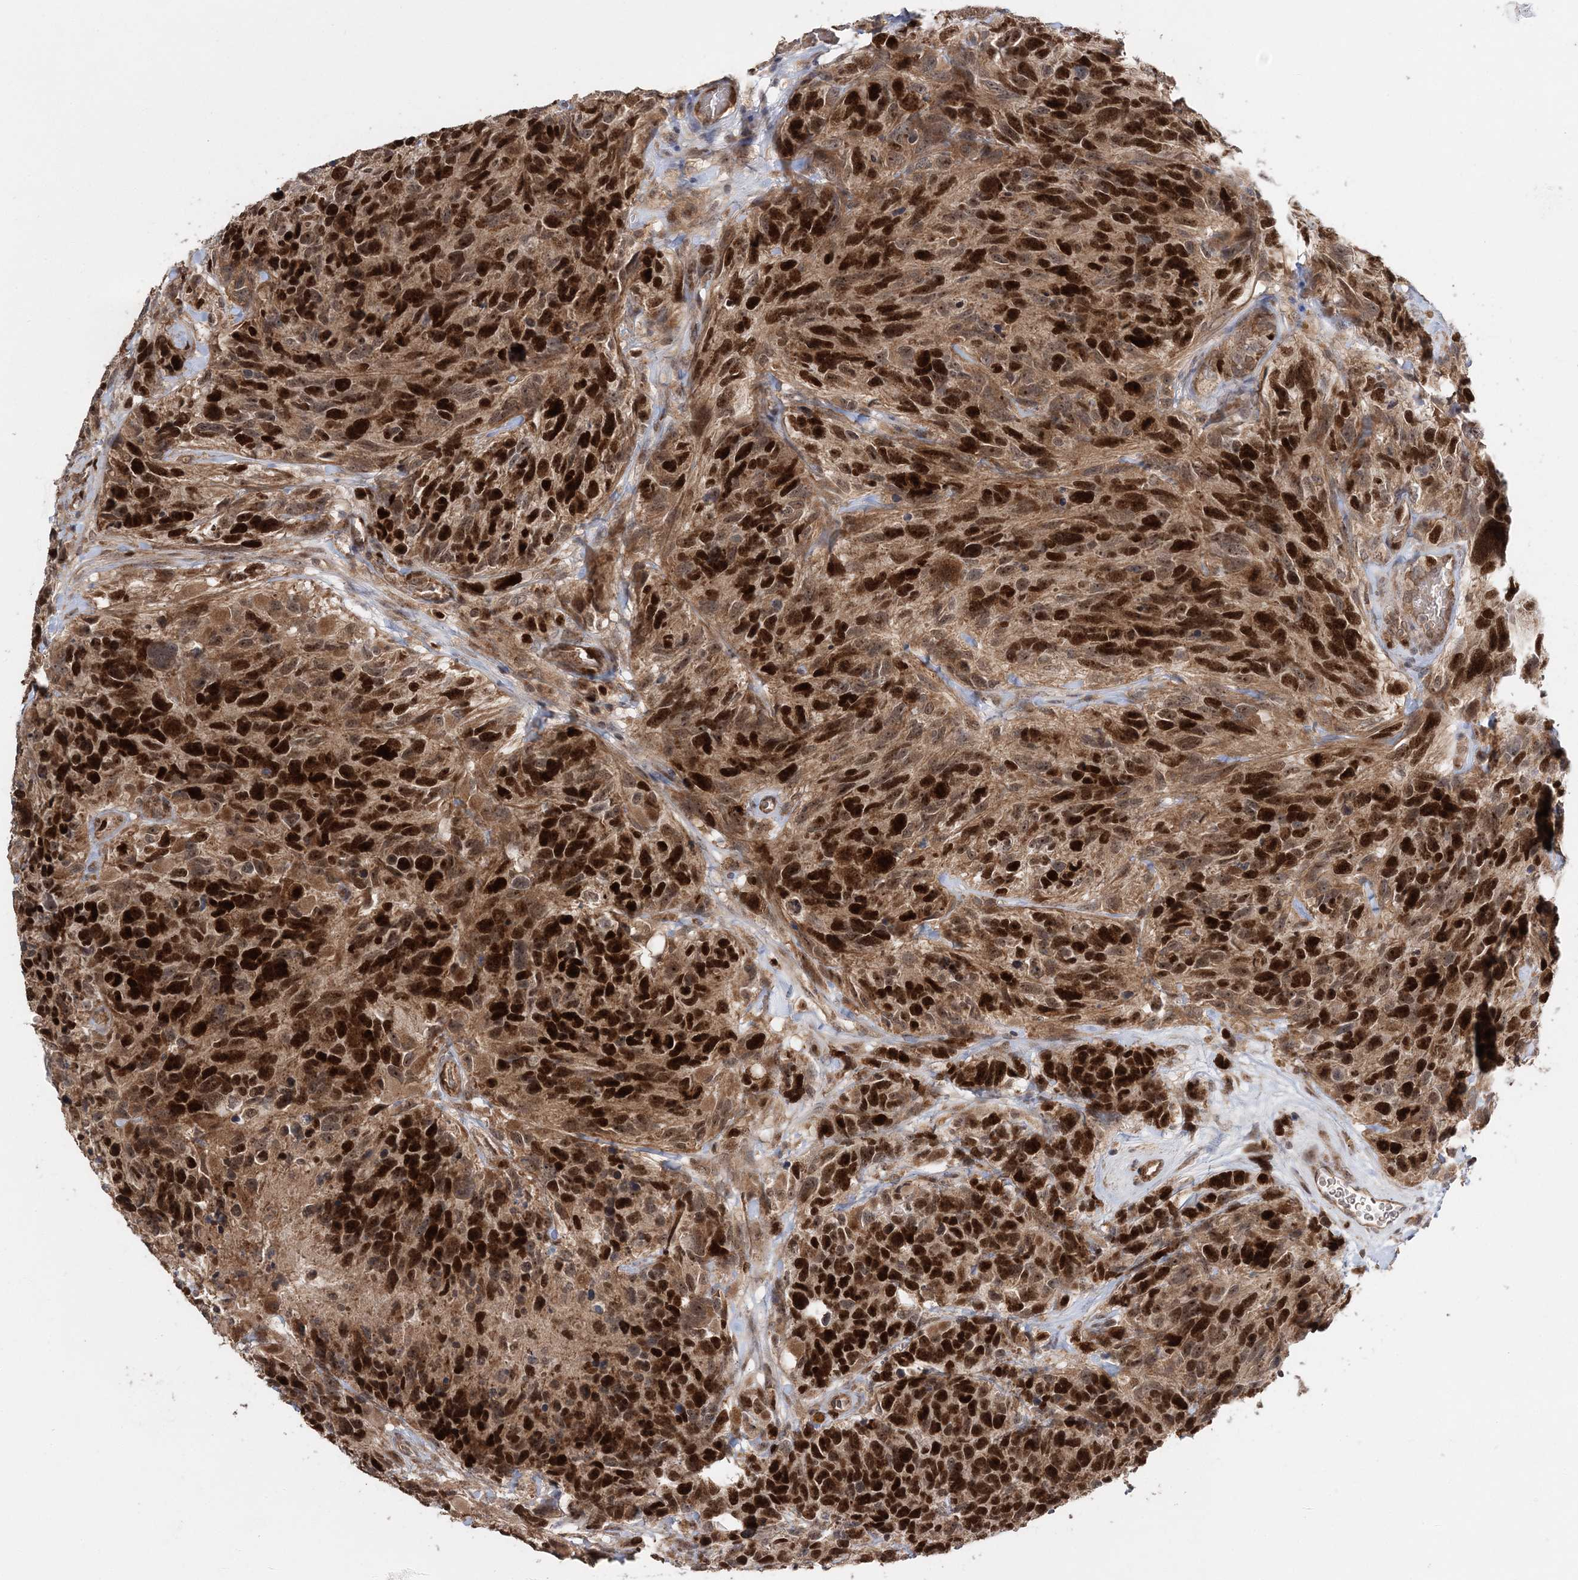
{"staining": {"intensity": "strong", "quantity": ">75%", "location": "cytoplasmic/membranous,nuclear"}, "tissue": "glioma", "cell_type": "Tumor cells", "image_type": "cancer", "snomed": [{"axis": "morphology", "description": "Glioma, malignant, High grade"}, {"axis": "topography", "description": "Brain"}], "caption": "Approximately >75% of tumor cells in glioma exhibit strong cytoplasmic/membranous and nuclear protein expression as visualized by brown immunohistochemical staining.", "gene": "KIF4A", "patient": {"sex": "male", "age": 69}}